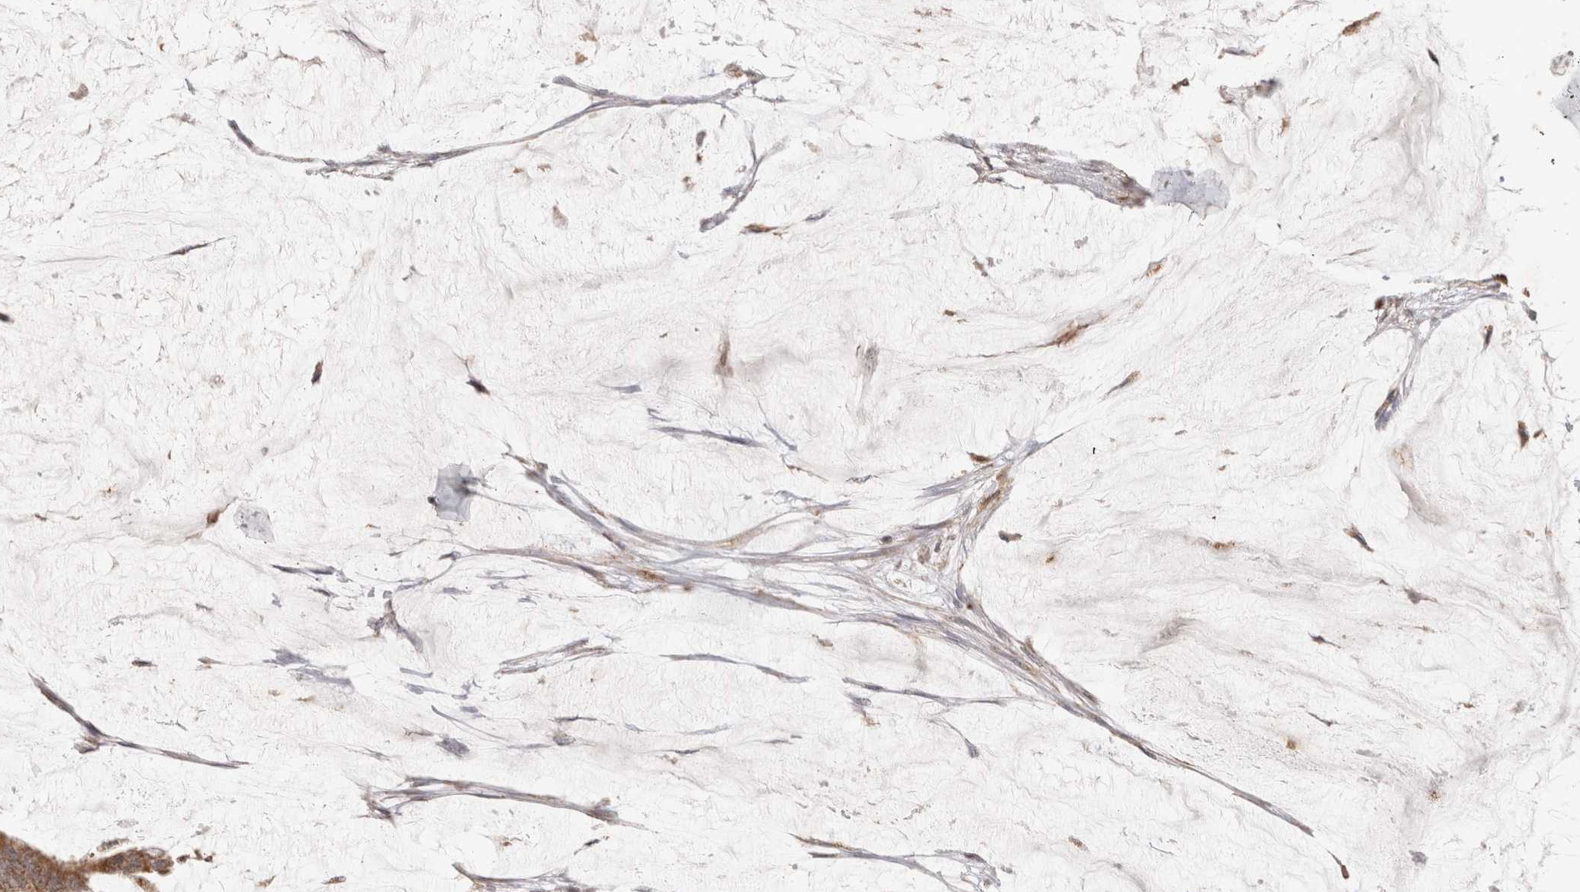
{"staining": {"intensity": "moderate", "quantity": ">75%", "location": "cytoplasmic/membranous"}, "tissue": "colorectal cancer", "cell_type": "Tumor cells", "image_type": "cancer", "snomed": [{"axis": "morphology", "description": "Adenocarcinoma, NOS"}, {"axis": "topography", "description": "Rectum"}], "caption": "High-power microscopy captured an IHC histopathology image of colorectal adenocarcinoma, revealing moderate cytoplasmic/membranous staining in approximately >75% of tumor cells.", "gene": "BNIP3L", "patient": {"sex": "female", "age": 66}}